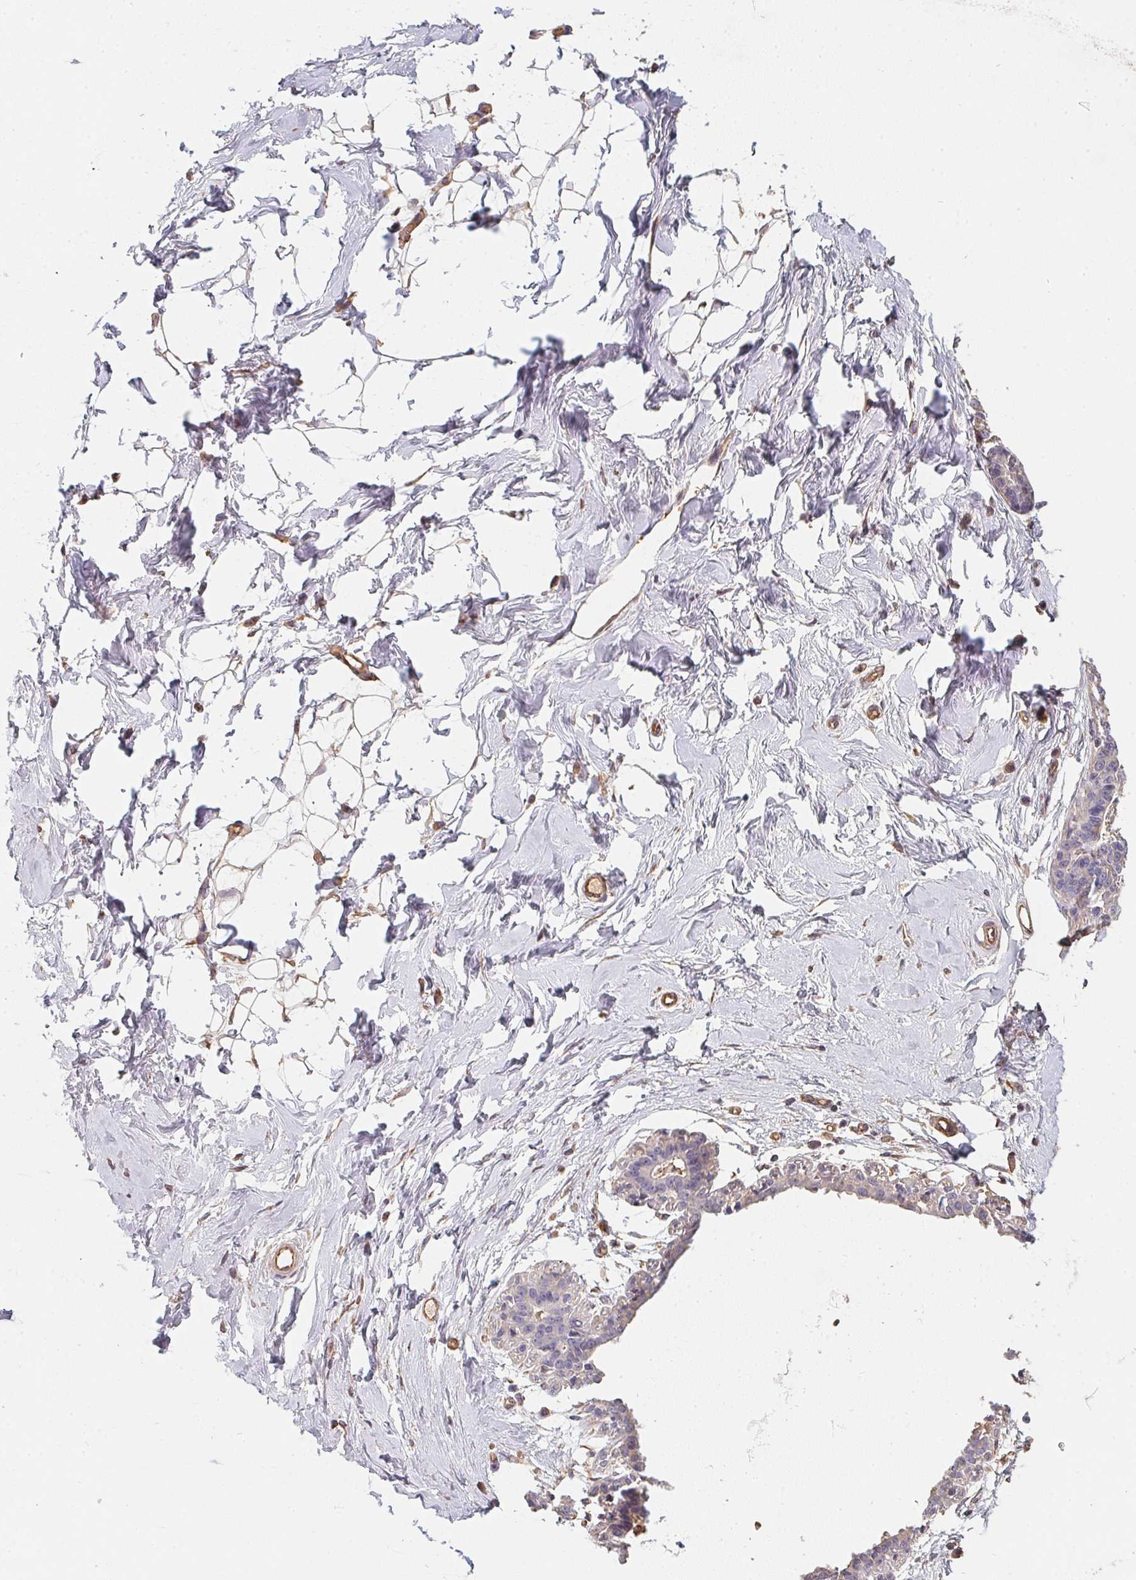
{"staining": {"intensity": "moderate", "quantity": "25%-75%", "location": "cytoplasmic/membranous"}, "tissue": "breast", "cell_type": "Adipocytes", "image_type": "normal", "snomed": [{"axis": "morphology", "description": "Normal tissue, NOS"}, {"axis": "topography", "description": "Breast"}], "caption": "Breast stained with a brown dye shows moderate cytoplasmic/membranous positive positivity in about 25%-75% of adipocytes.", "gene": "TBKBP1", "patient": {"sex": "female", "age": 45}}